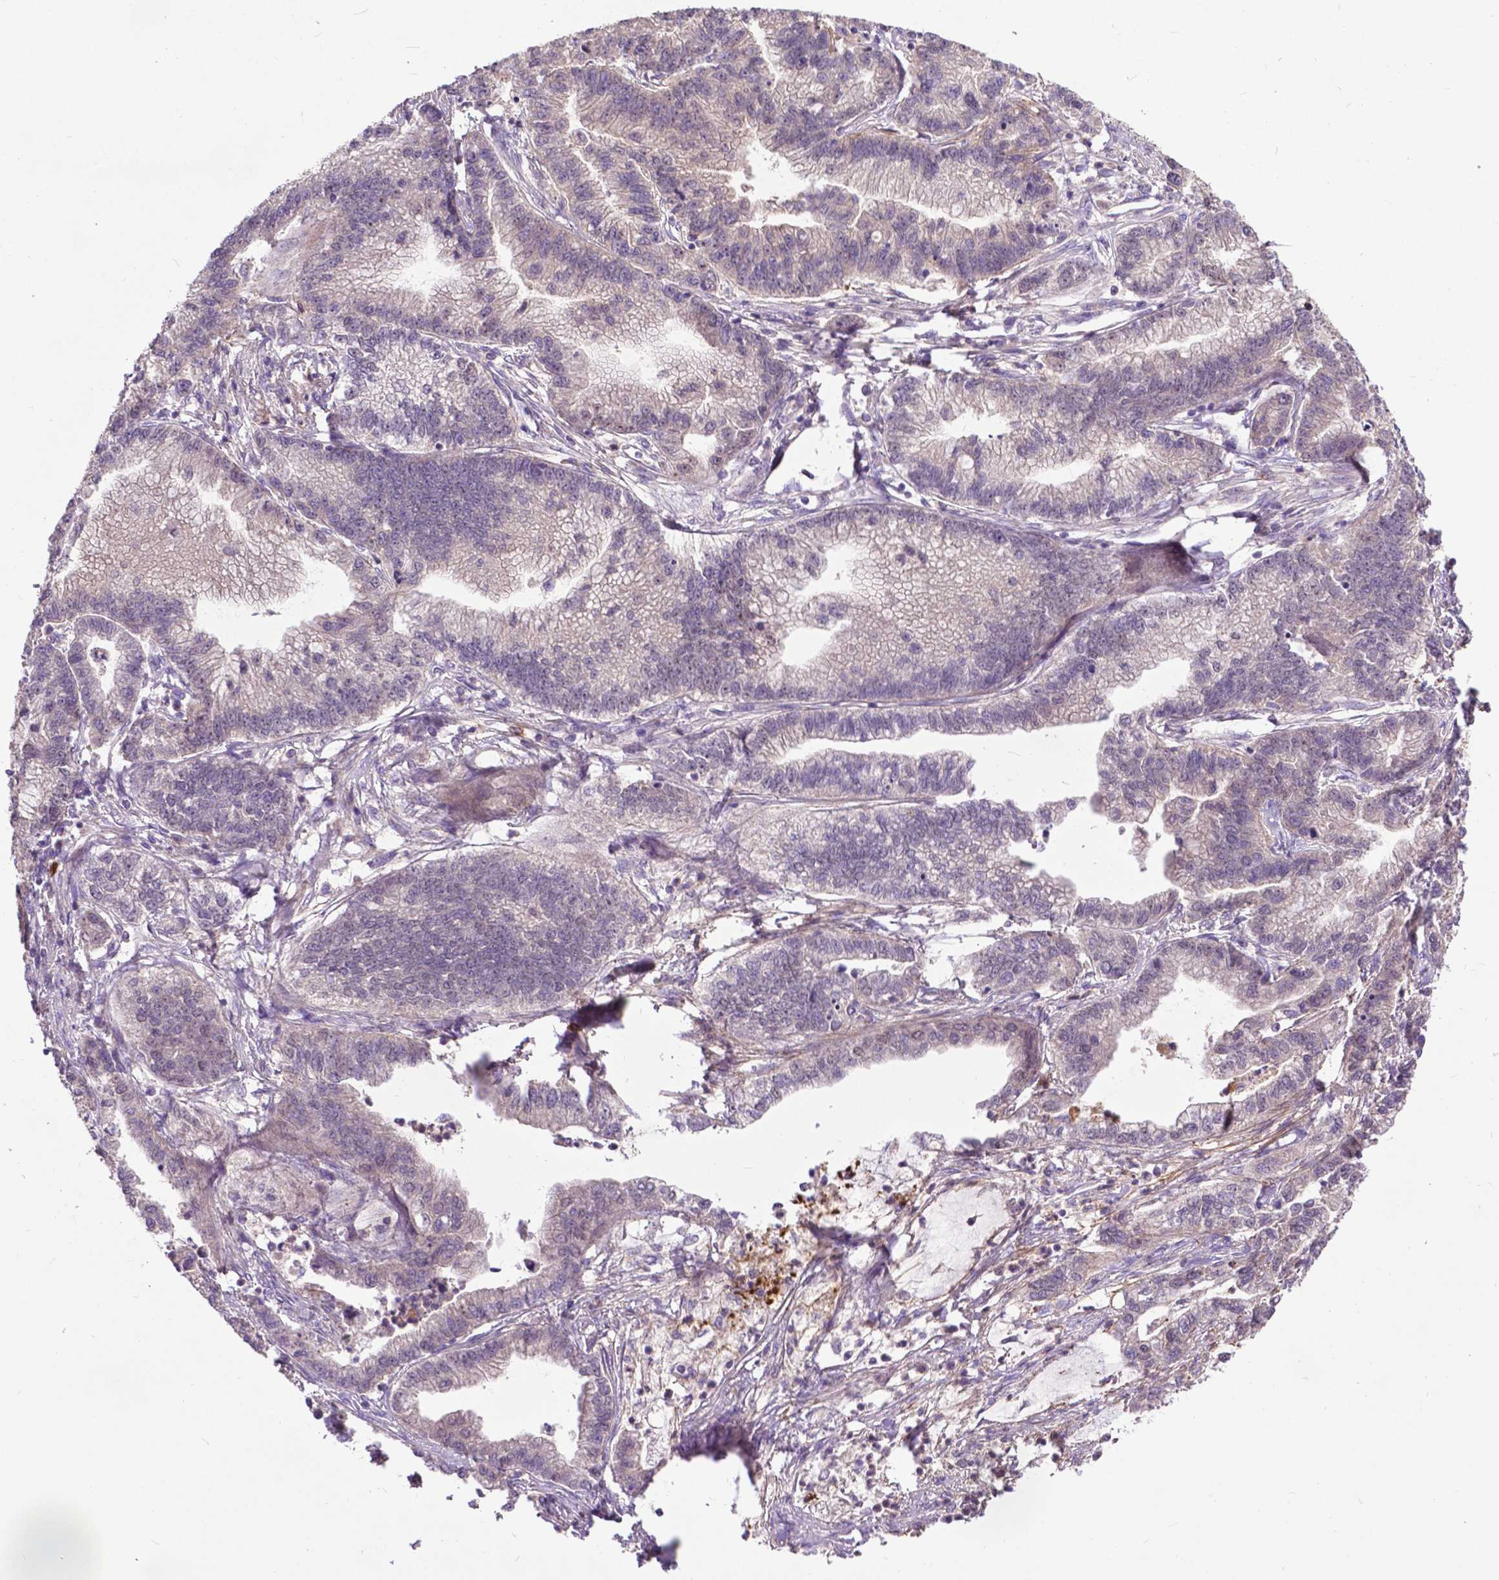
{"staining": {"intensity": "negative", "quantity": "none", "location": "none"}, "tissue": "stomach cancer", "cell_type": "Tumor cells", "image_type": "cancer", "snomed": [{"axis": "morphology", "description": "Adenocarcinoma, NOS"}, {"axis": "topography", "description": "Stomach"}], "caption": "An image of stomach cancer stained for a protein displays no brown staining in tumor cells. (Stains: DAB (3,3'-diaminobenzidine) immunohistochemistry (IHC) with hematoxylin counter stain, Microscopy: brightfield microscopy at high magnification).", "gene": "PARP3", "patient": {"sex": "male", "age": 83}}